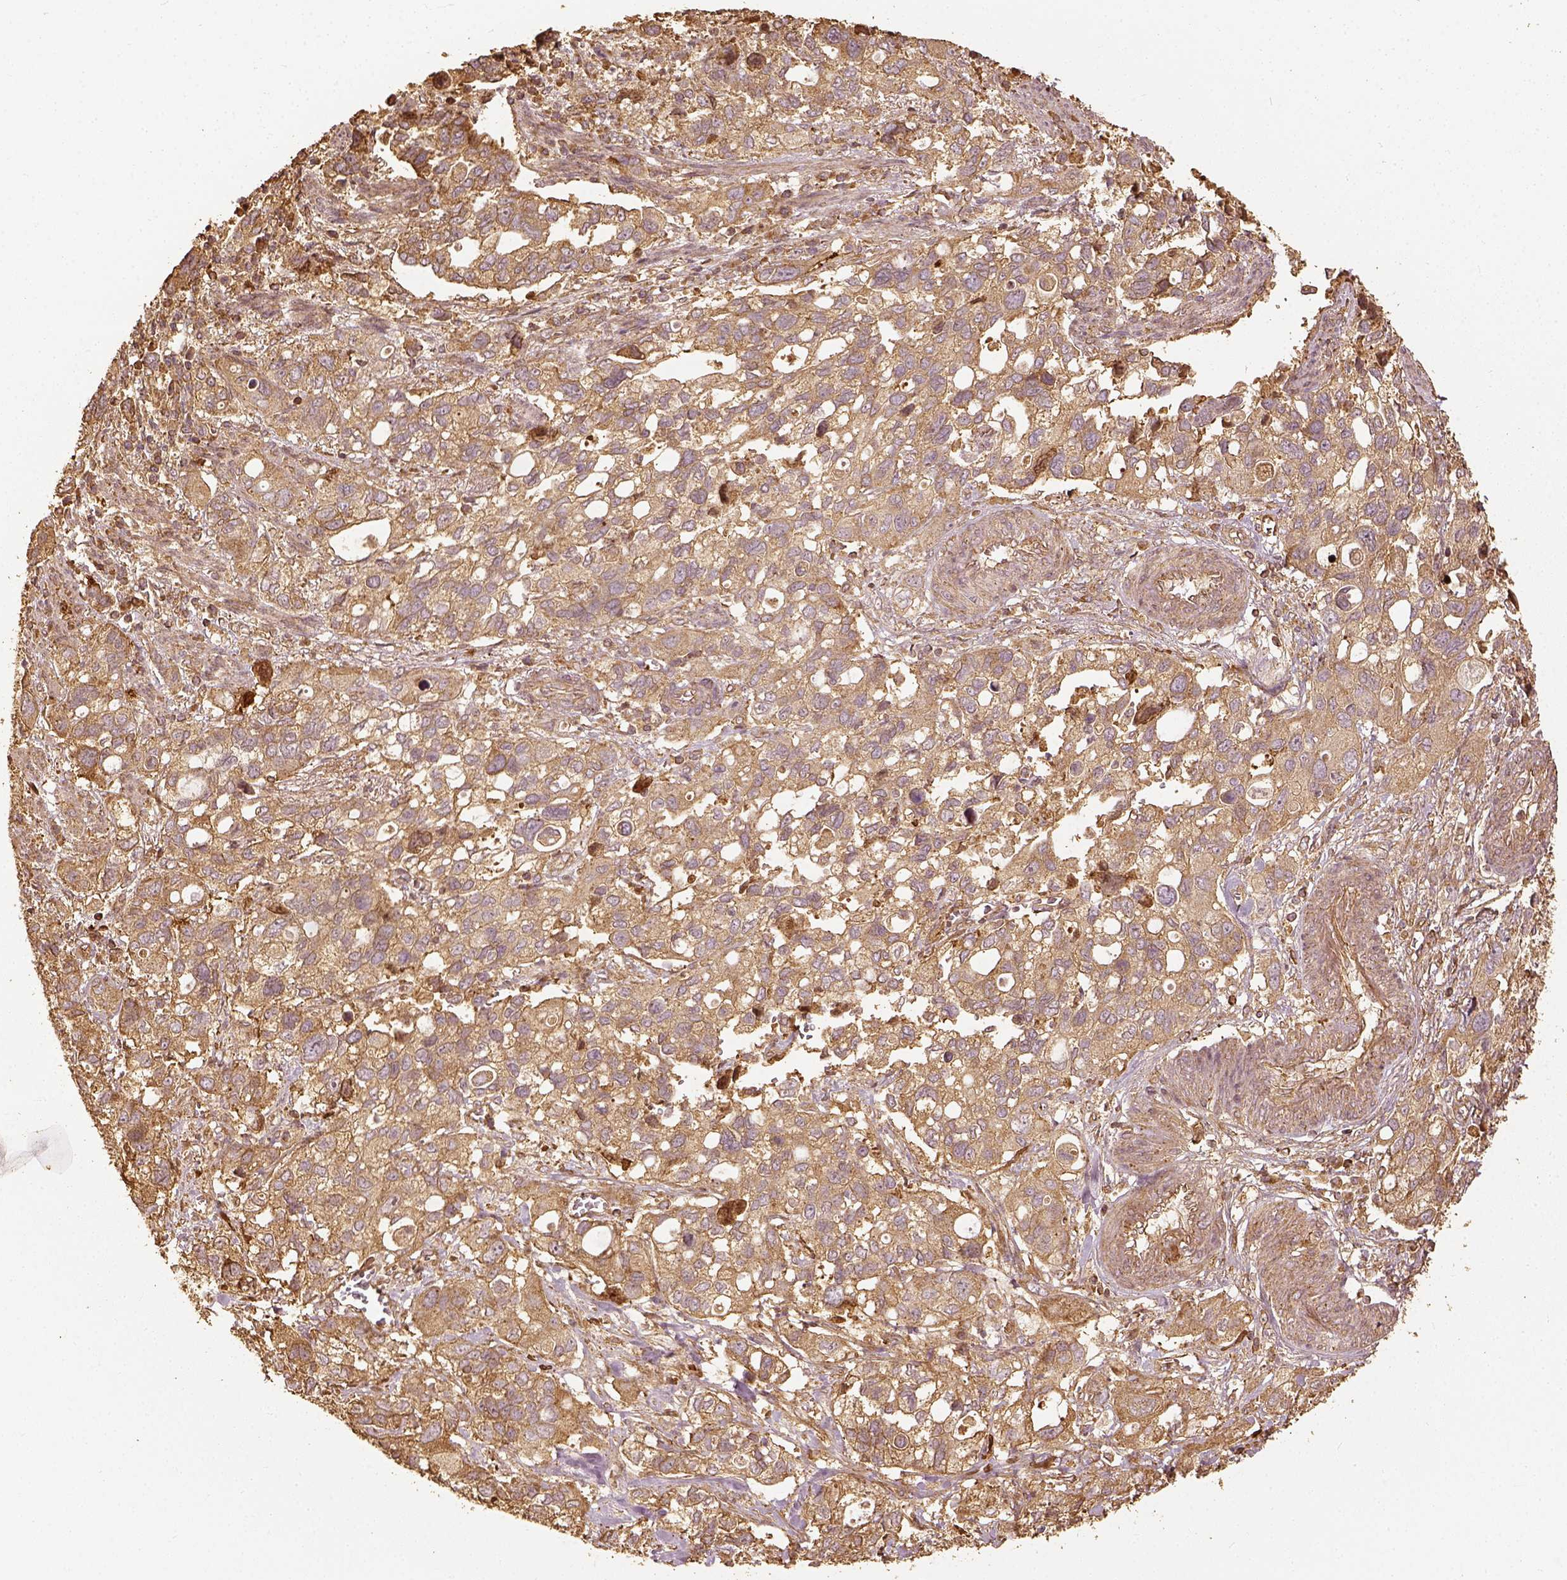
{"staining": {"intensity": "weak", "quantity": ">75%", "location": "cytoplasmic/membranous"}, "tissue": "stomach cancer", "cell_type": "Tumor cells", "image_type": "cancer", "snomed": [{"axis": "morphology", "description": "Adenocarcinoma, NOS"}, {"axis": "topography", "description": "Stomach, upper"}], "caption": "Stomach adenocarcinoma stained with DAB (3,3'-diaminobenzidine) IHC exhibits low levels of weak cytoplasmic/membranous positivity in about >75% of tumor cells. (Brightfield microscopy of DAB IHC at high magnification).", "gene": "VEGFA", "patient": {"sex": "female", "age": 81}}